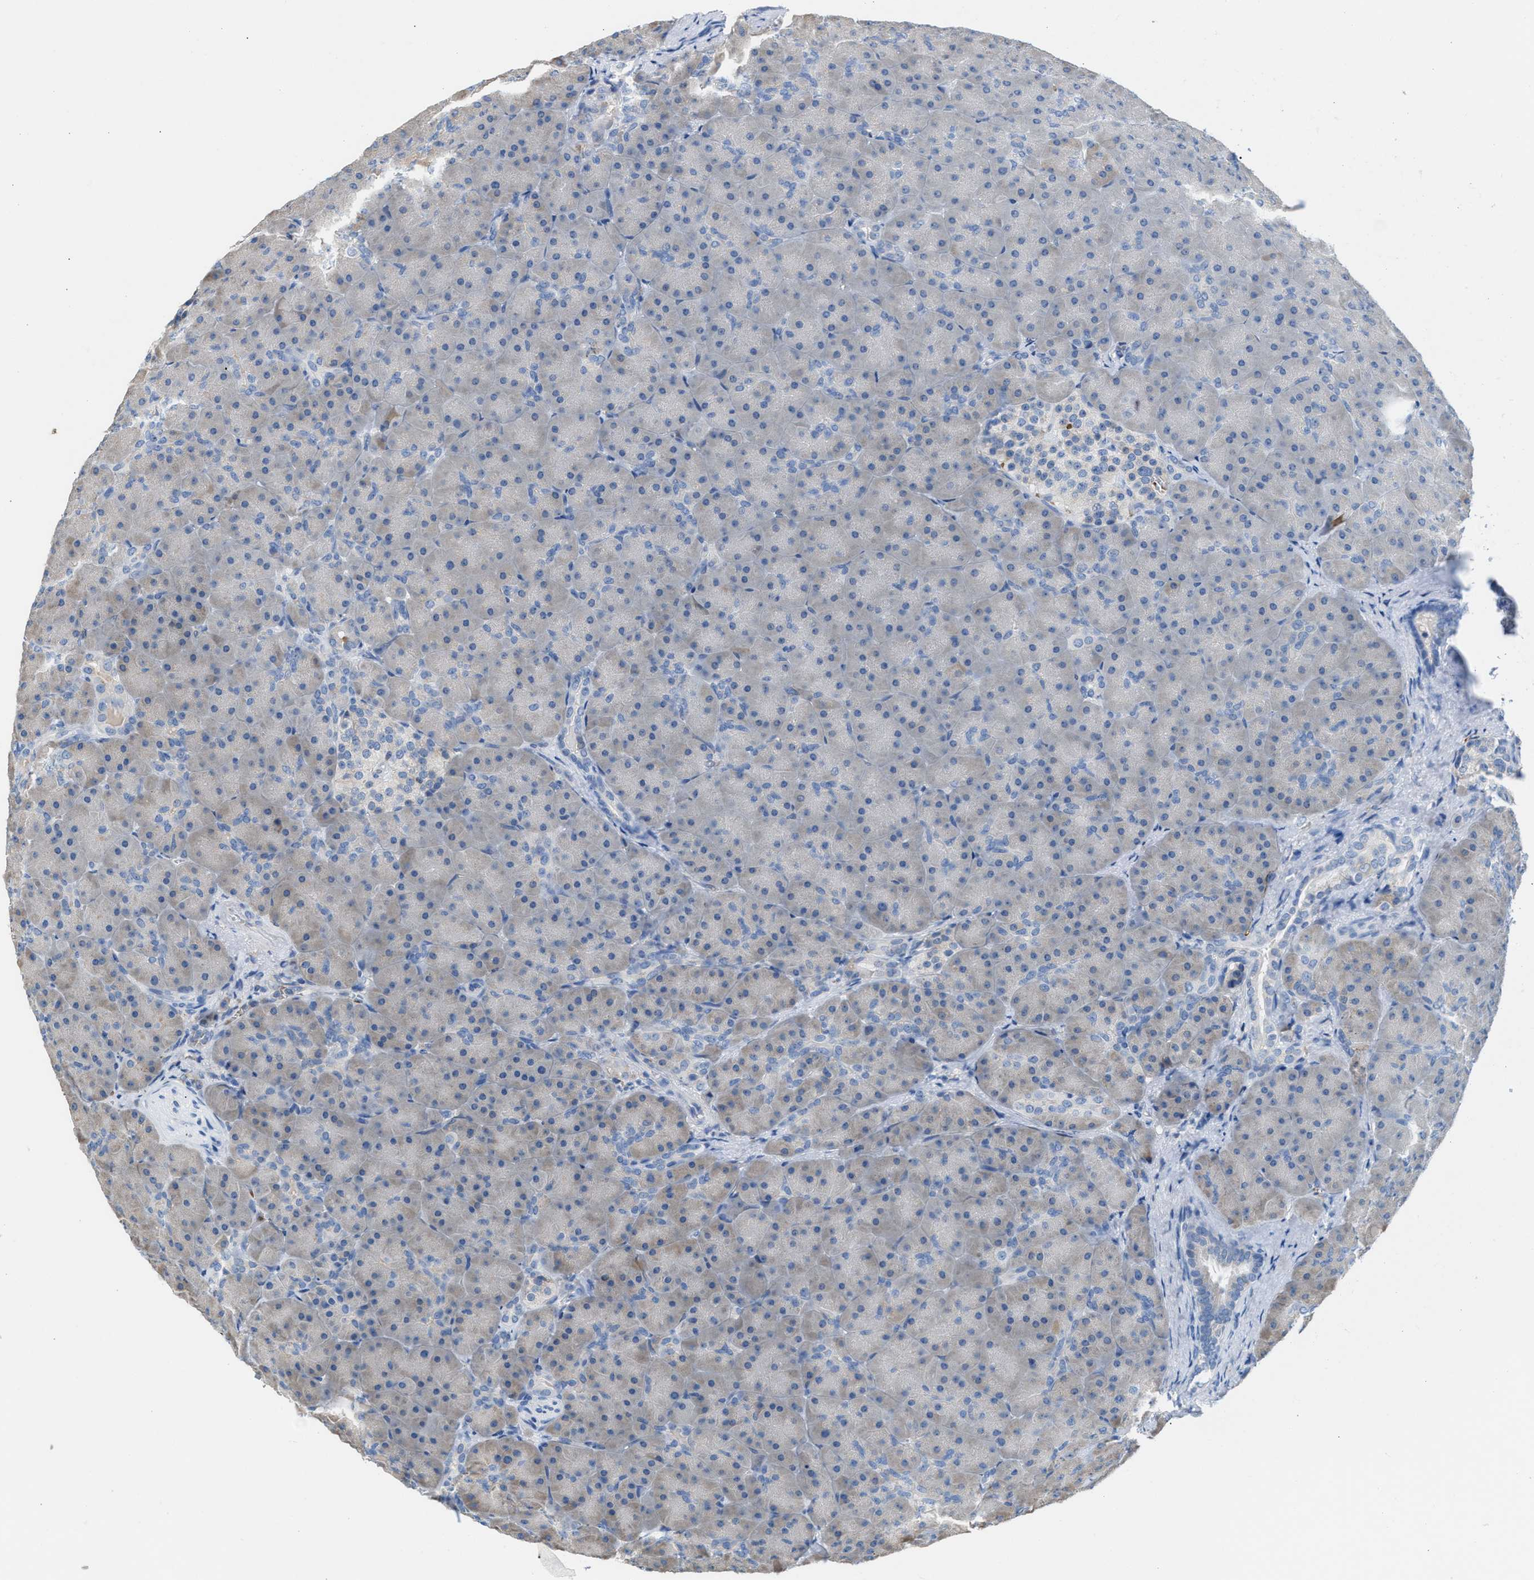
{"staining": {"intensity": "weak", "quantity": "<25%", "location": "cytoplasmic/membranous"}, "tissue": "pancreas", "cell_type": "Exocrine glandular cells", "image_type": "normal", "snomed": [{"axis": "morphology", "description": "Normal tissue, NOS"}, {"axis": "topography", "description": "Pancreas"}], "caption": "The immunohistochemistry (IHC) photomicrograph has no significant positivity in exocrine glandular cells of pancreas.", "gene": "CA3", "patient": {"sex": "male", "age": 66}}